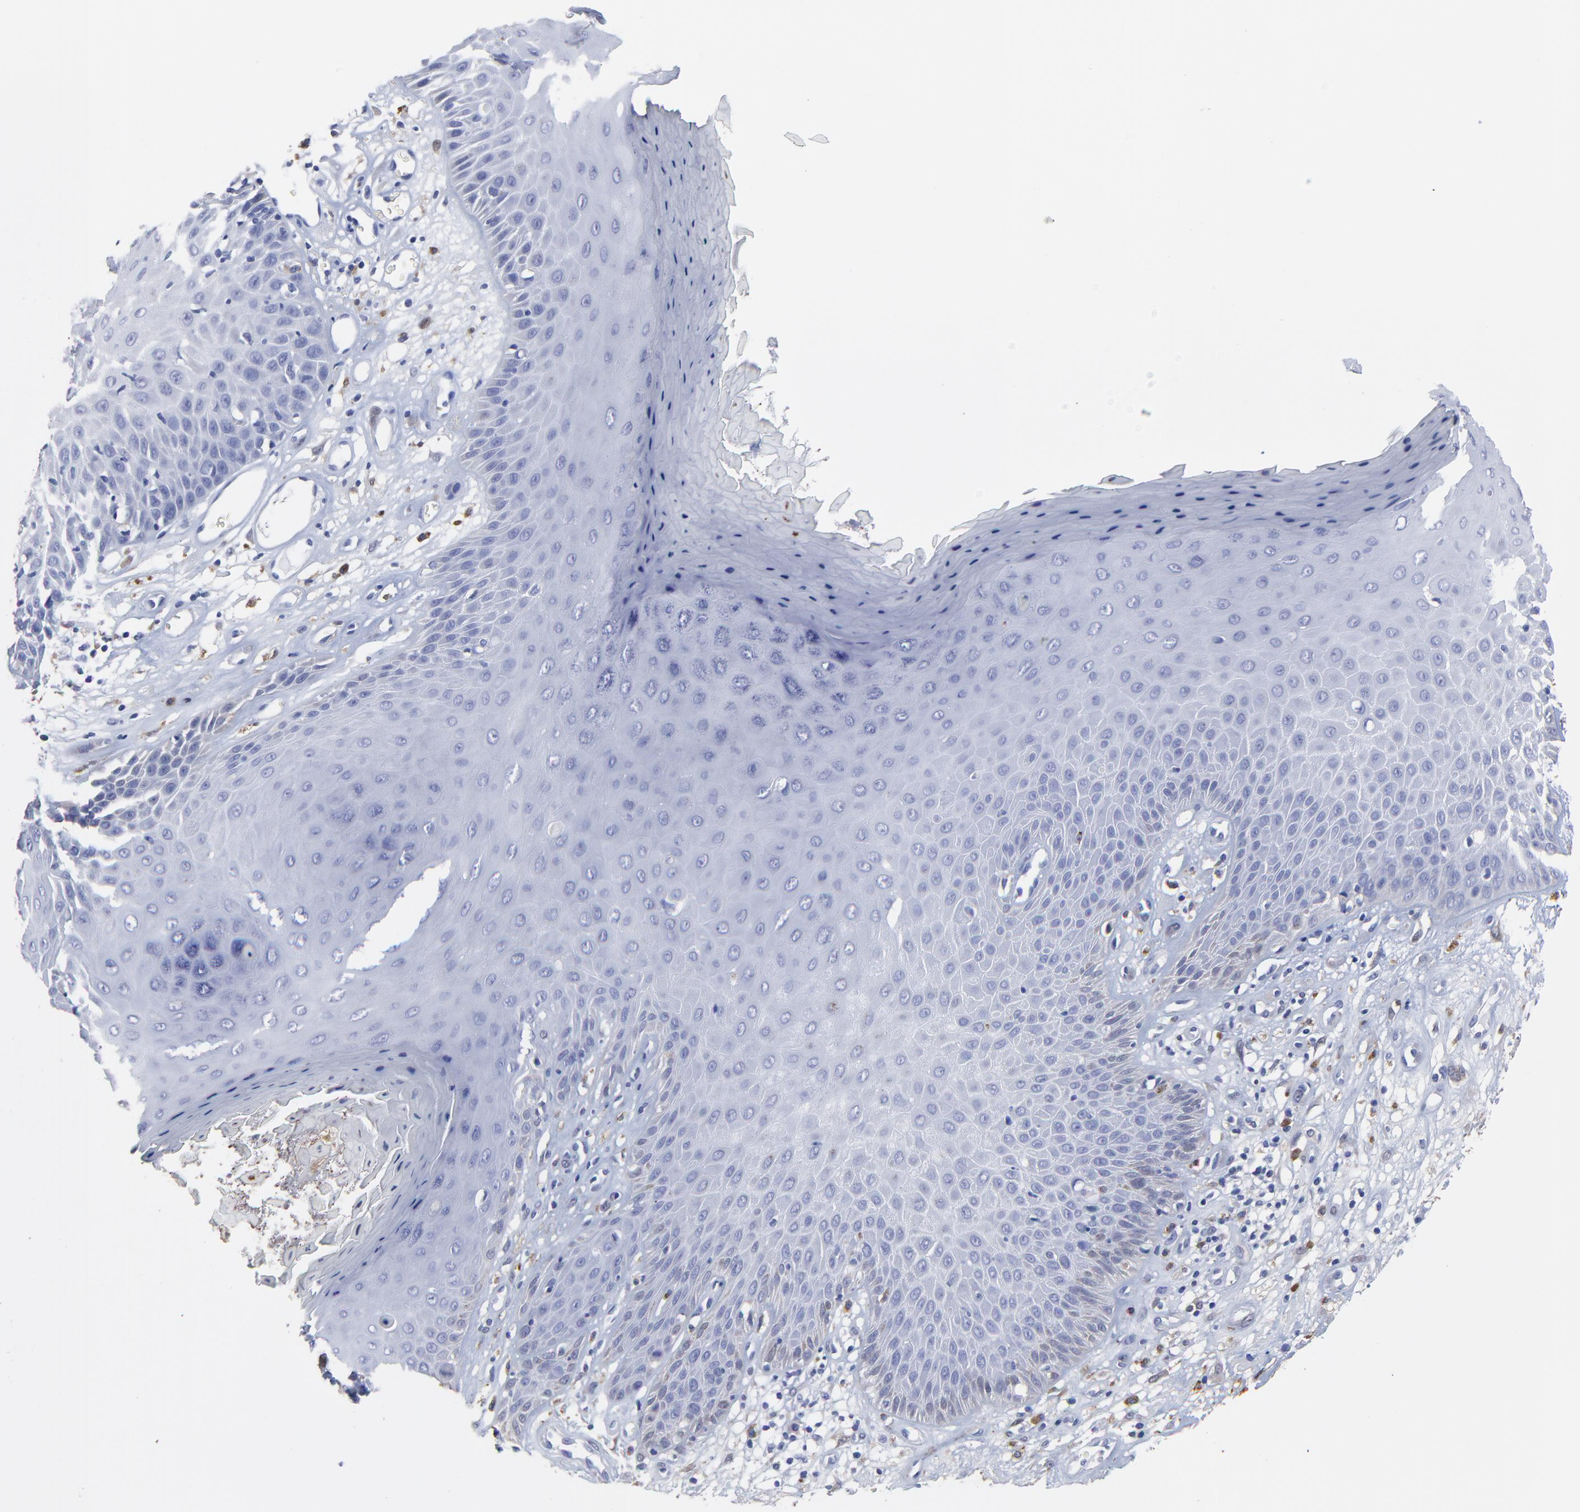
{"staining": {"intensity": "negative", "quantity": "none", "location": "none"}, "tissue": "skin cancer", "cell_type": "Tumor cells", "image_type": "cancer", "snomed": [{"axis": "morphology", "description": "Squamous cell carcinoma, NOS"}, {"axis": "topography", "description": "Skin"}], "caption": "Immunohistochemistry (IHC) histopathology image of neoplastic tissue: skin squamous cell carcinoma stained with DAB (3,3'-diaminobenzidine) demonstrates no significant protein expression in tumor cells. Nuclei are stained in blue.", "gene": "SMARCA1", "patient": {"sex": "male", "age": 65}}